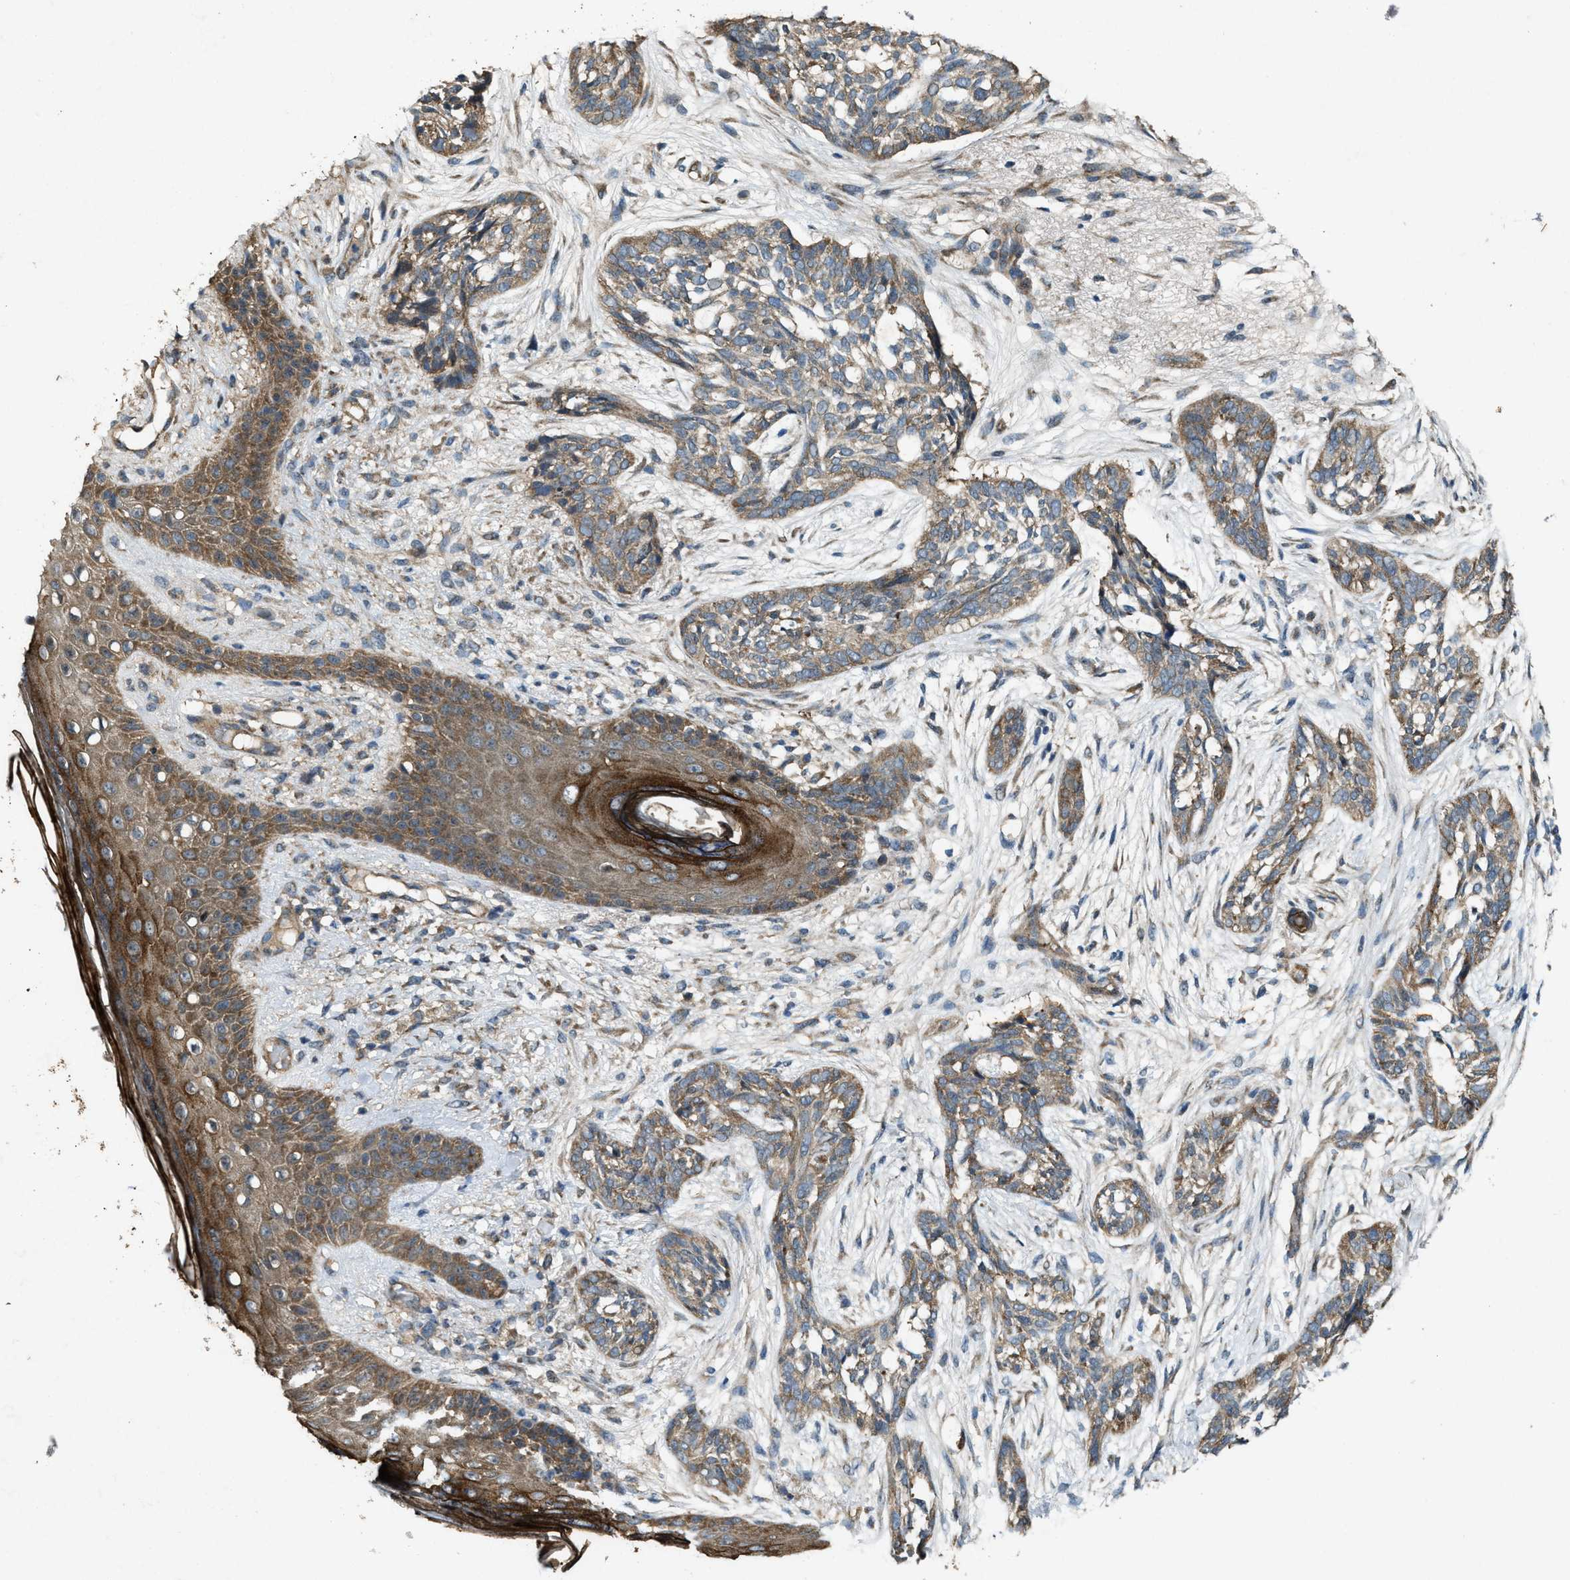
{"staining": {"intensity": "moderate", "quantity": ">75%", "location": "cytoplasmic/membranous"}, "tissue": "skin cancer", "cell_type": "Tumor cells", "image_type": "cancer", "snomed": [{"axis": "morphology", "description": "Basal cell carcinoma"}, {"axis": "topography", "description": "Skin"}], "caption": "The photomicrograph exhibits immunohistochemical staining of skin cancer (basal cell carcinoma). There is moderate cytoplasmic/membranous staining is present in approximately >75% of tumor cells.", "gene": "PDP2", "patient": {"sex": "female", "age": 88}}